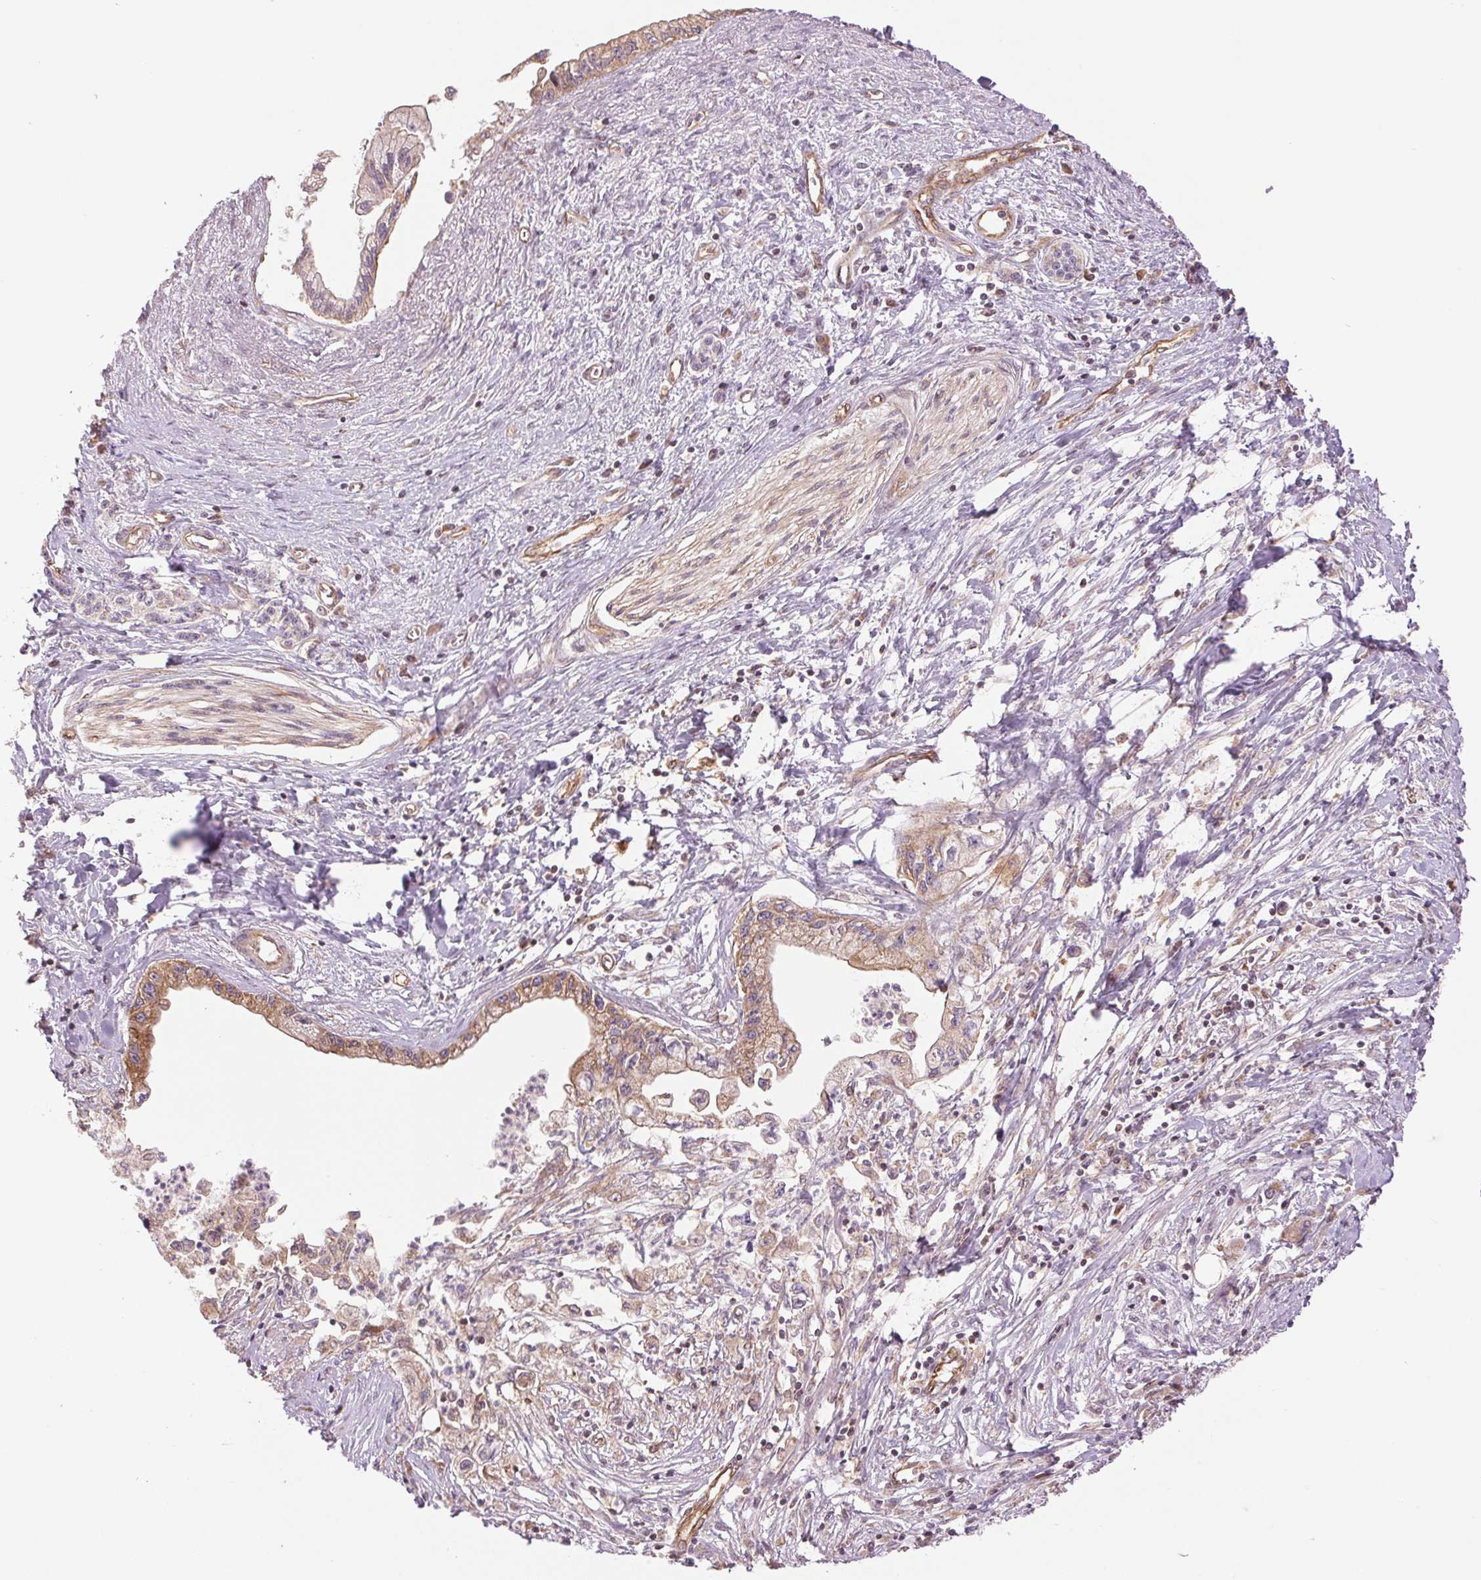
{"staining": {"intensity": "weak", "quantity": ">75%", "location": "cytoplasmic/membranous"}, "tissue": "pancreatic cancer", "cell_type": "Tumor cells", "image_type": "cancer", "snomed": [{"axis": "morphology", "description": "Adenocarcinoma, NOS"}, {"axis": "topography", "description": "Pancreas"}], "caption": "Brown immunohistochemical staining in pancreatic cancer reveals weak cytoplasmic/membranous positivity in about >75% of tumor cells.", "gene": "STARD7", "patient": {"sex": "male", "age": 61}}